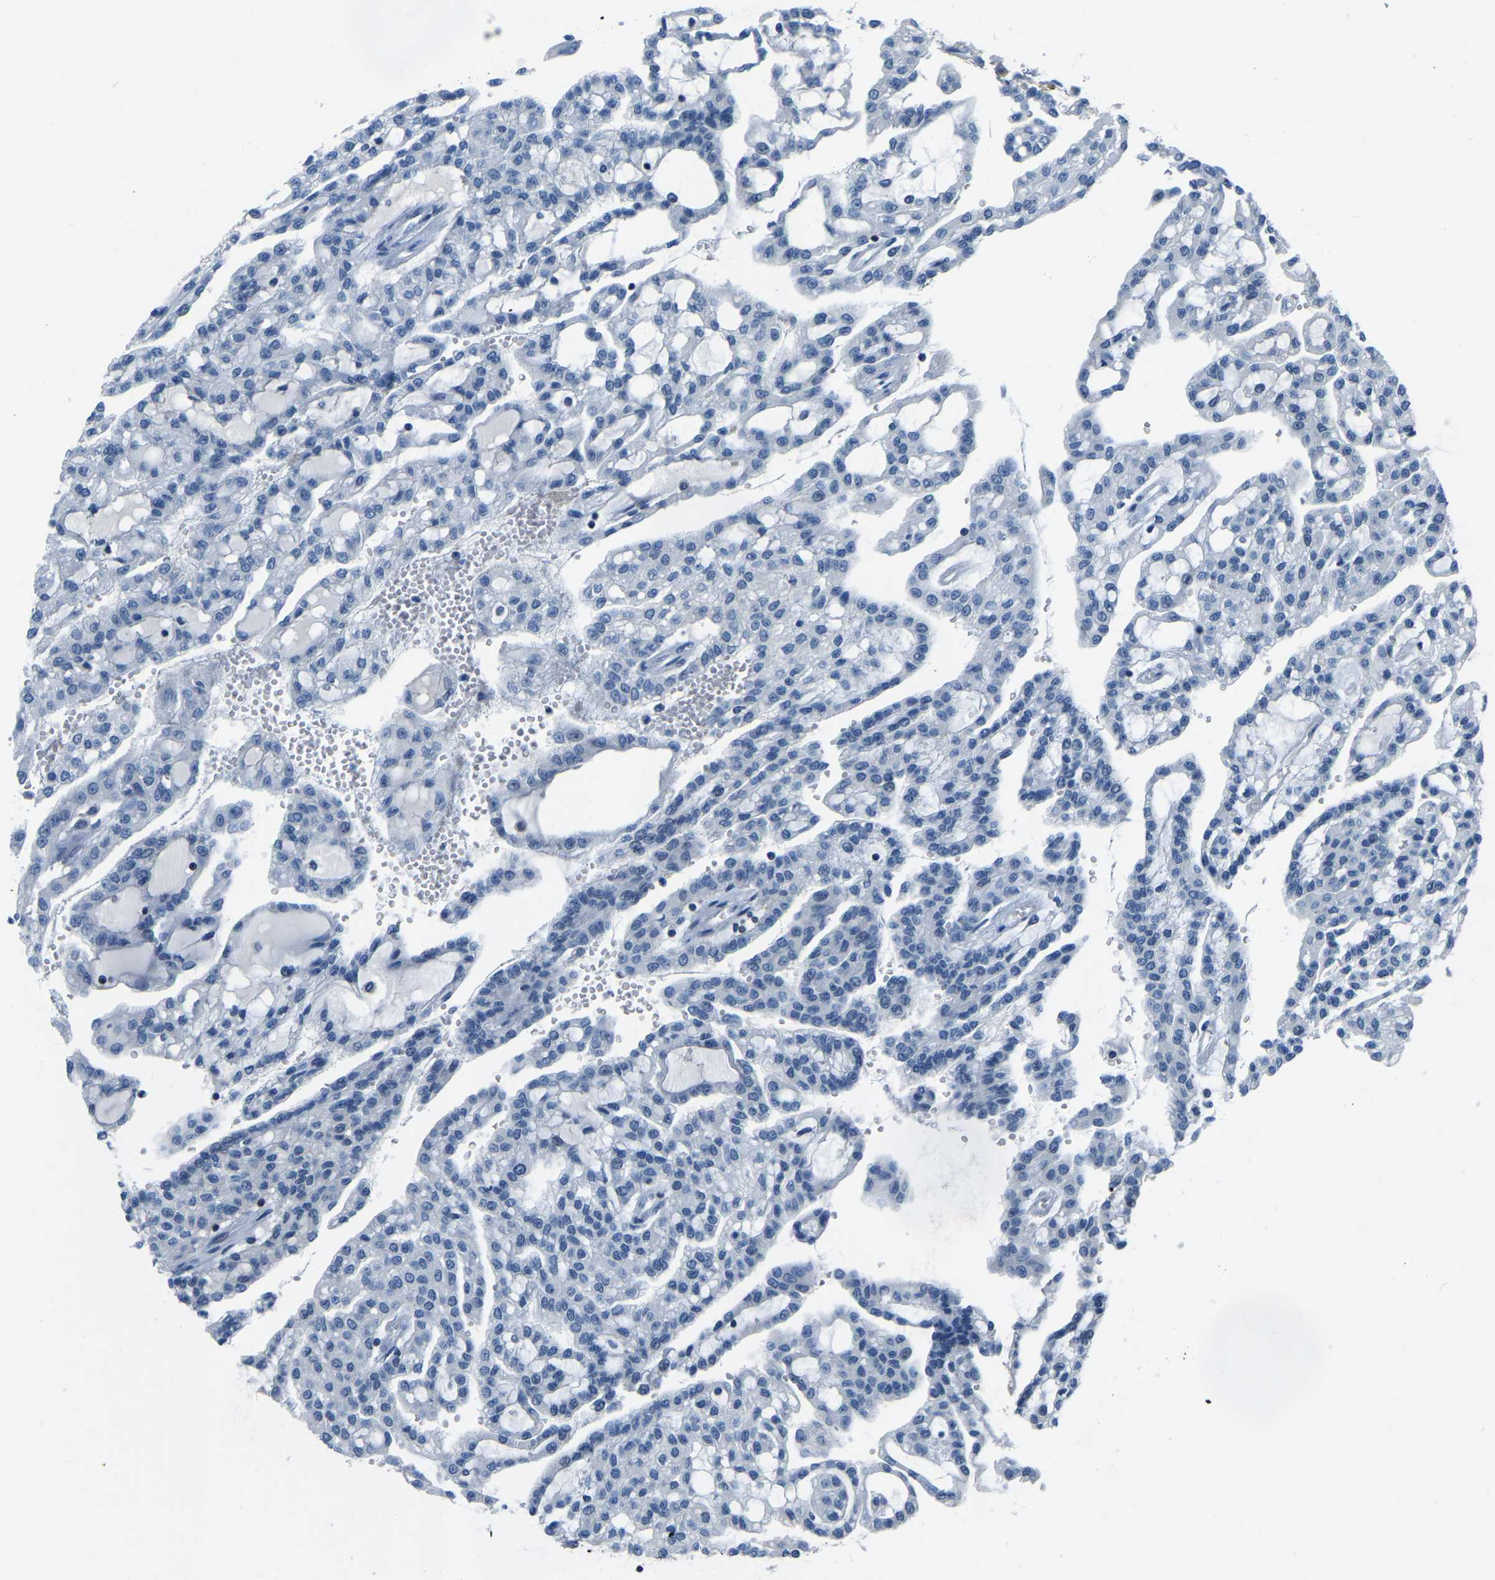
{"staining": {"intensity": "negative", "quantity": "none", "location": "none"}, "tissue": "renal cancer", "cell_type": "Tumor cells", "image_type": "cancer", "snomed": [{"axis": "morphology", "description": "Adenocarcinoma, NOS"}, {"axis": "topography", "description": "Kidney"}], "caption": "The image demonstrates no staining of tumor cells in renal adenocarcinoma.", "gene": "XIRP1", "patient": {"sex": "male", "age": 63}}